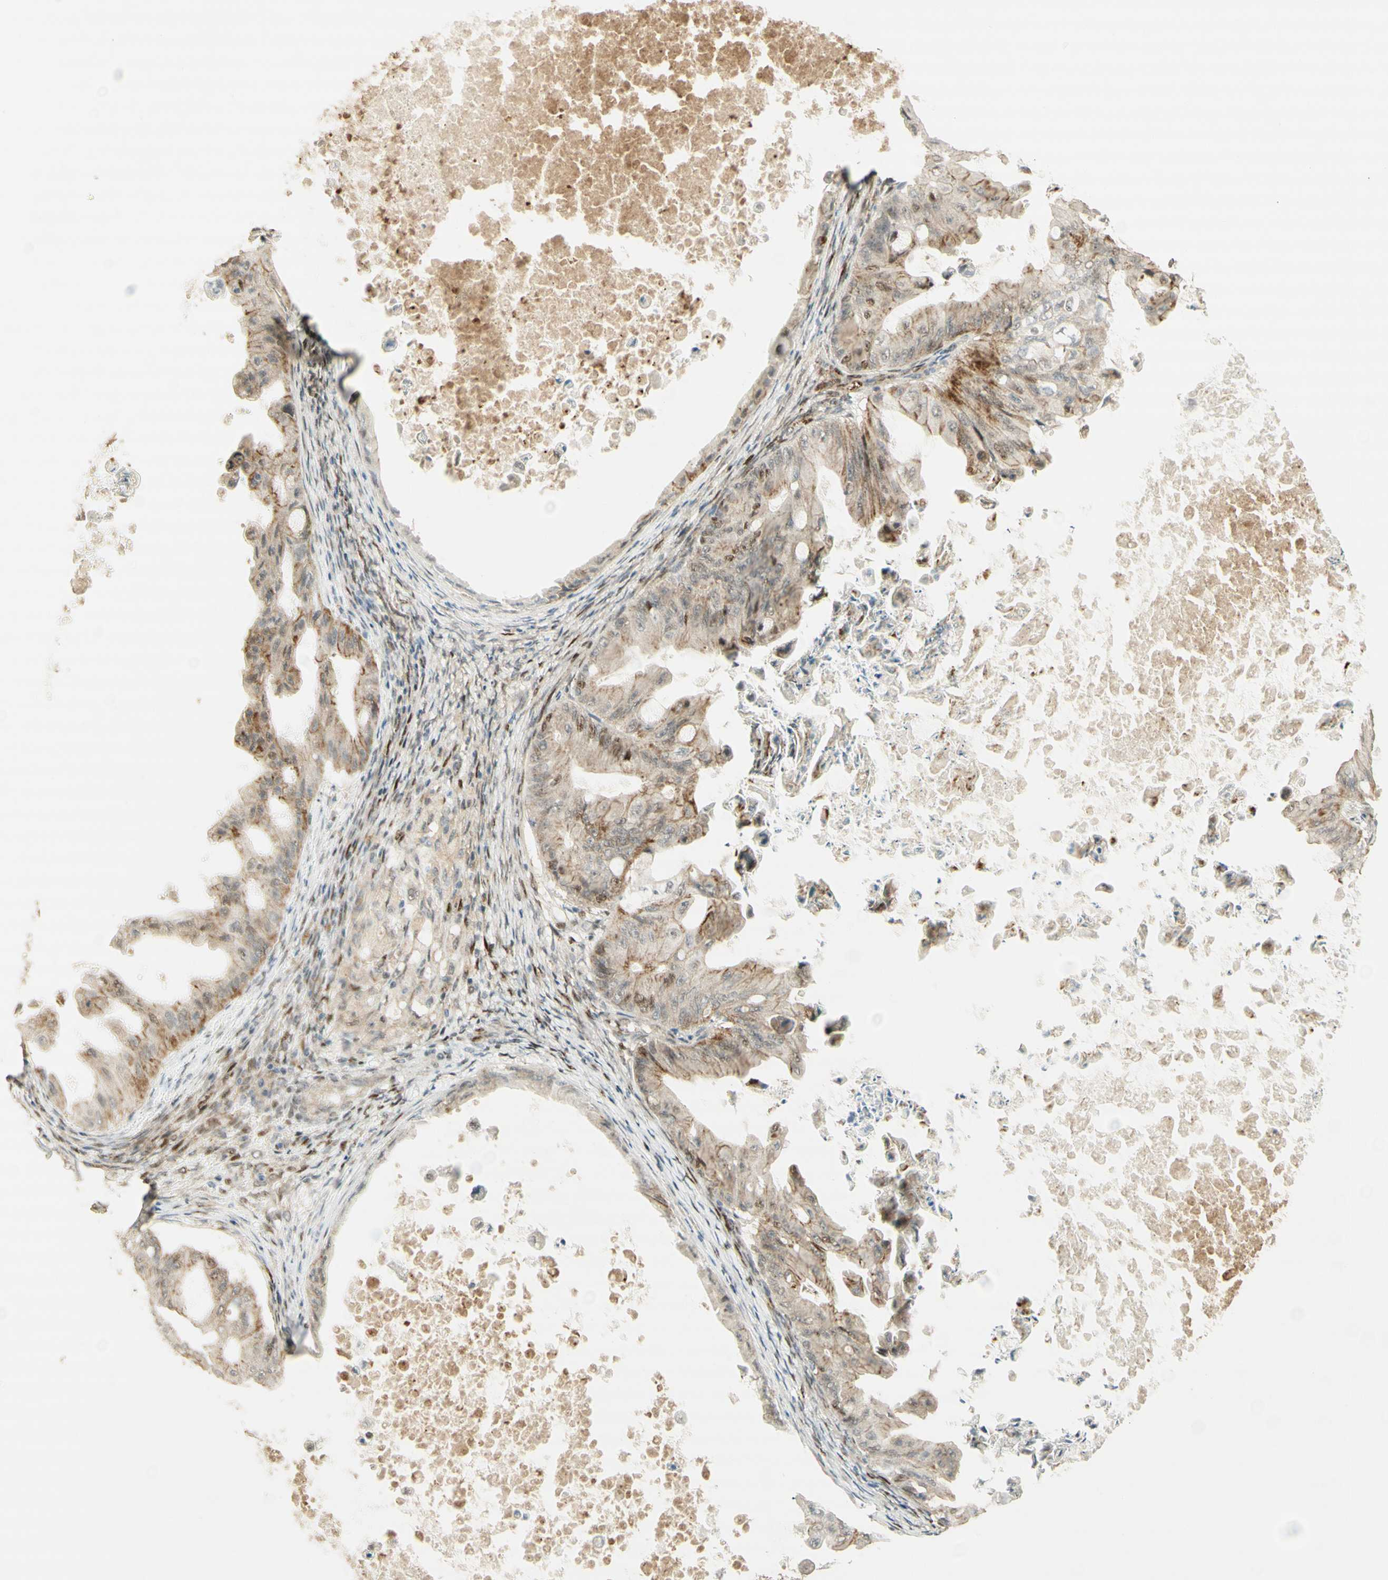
{"staining": {"intensity": "moderate", "quantity": "25%-75%", "location": "cytoplasmic/membranous"}, "tissue": "ovarian cancer", "cell_type": "Tumor cells", "image_type": "cancer", "snomed": [{"axis": "morphology", "description": "Cystadenocarcinoma, mucinous, NOS"}, {"axis": "topography", "description": "Ovary"}], "caption": "Immunohistochemical staining of ovarian cancer exhibits medium levels of moderate cytoplasmic/membranous staining in approximately 25%-75% of tumor cells.", "gene": "FOXP1", "patient": {"sex": "female", "age": 37}}